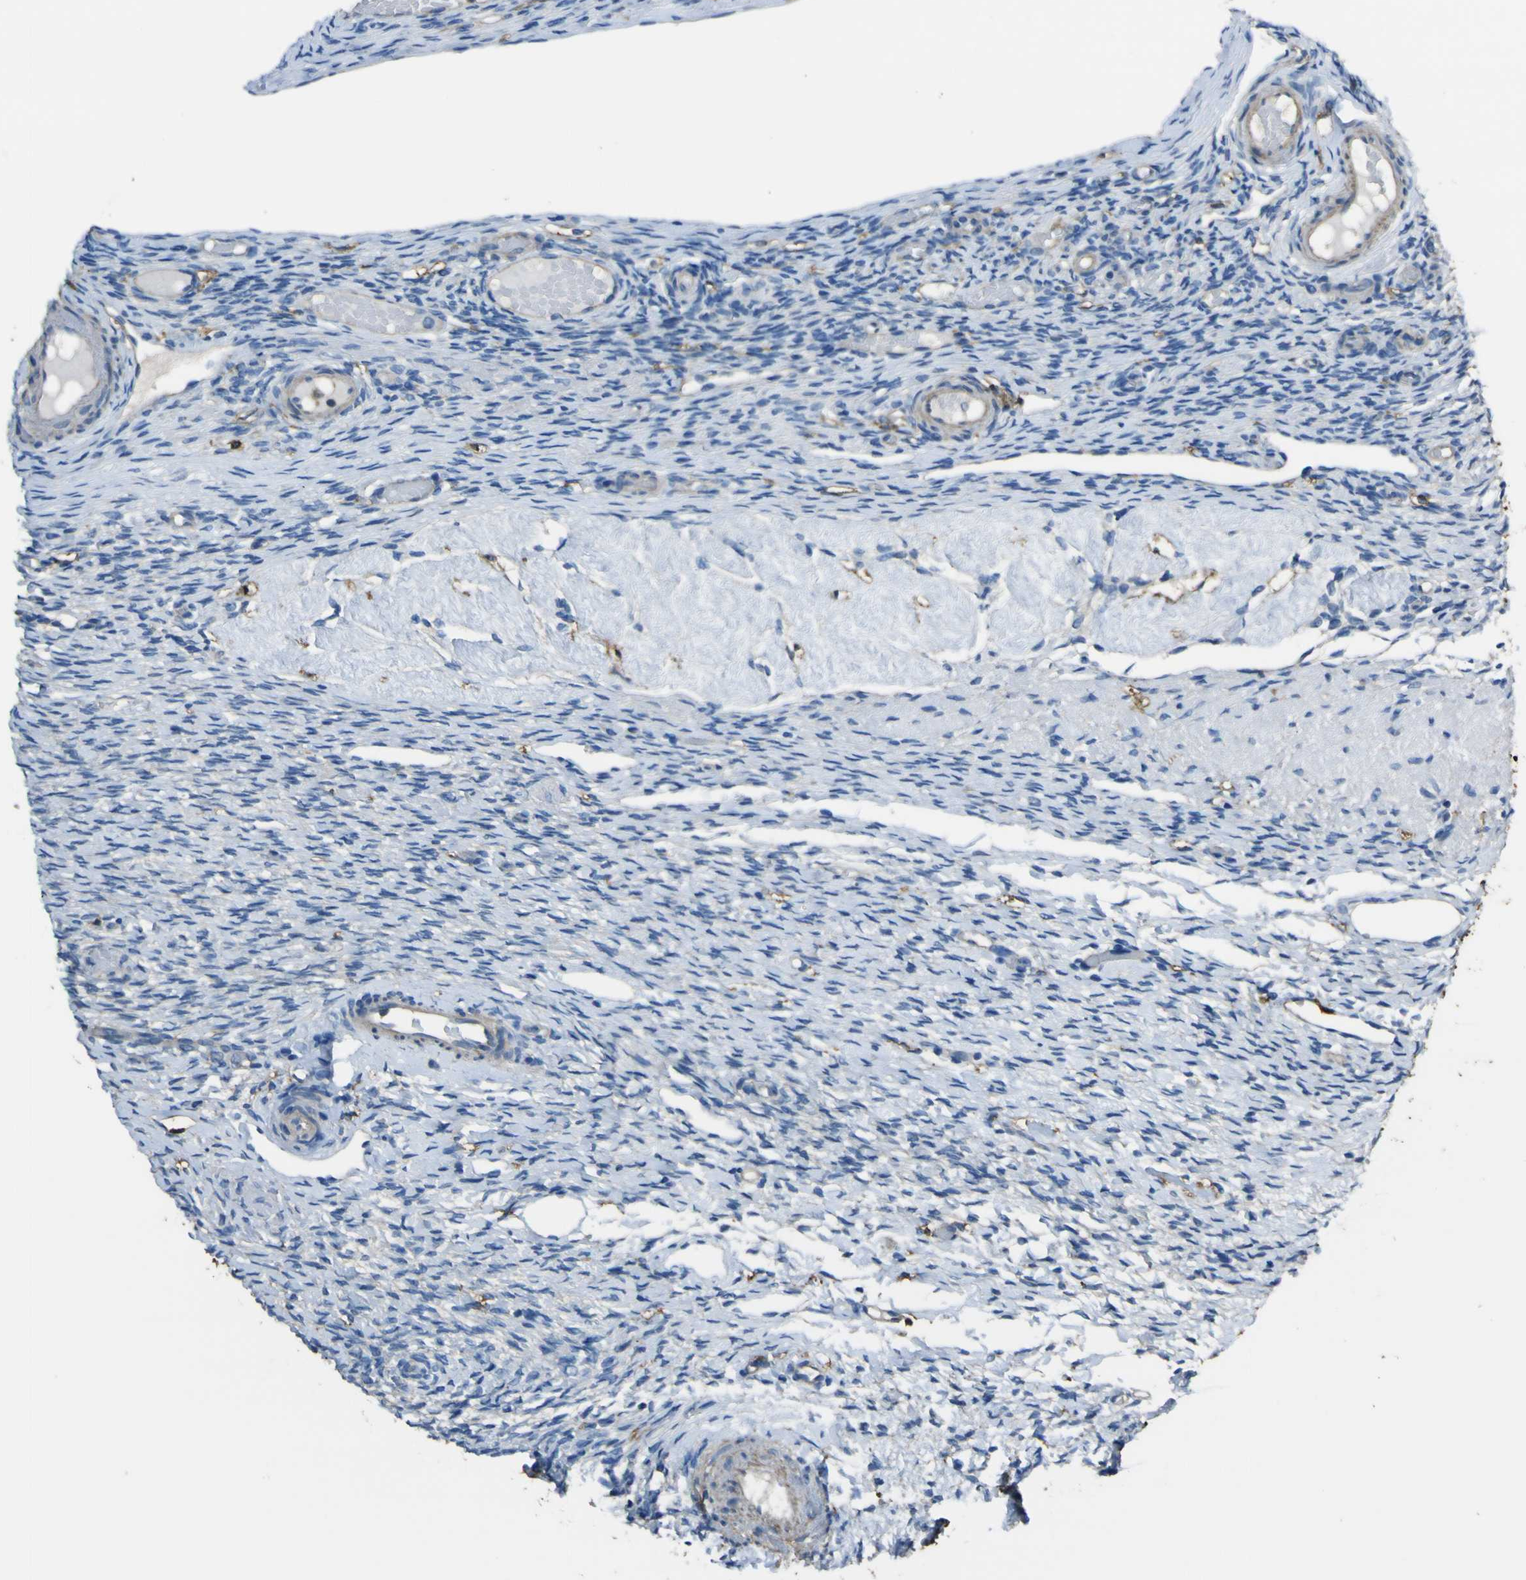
{"staining": {"intensity": "negative", "quantity": "none", "location": "none"}, "tissue": "ovary", "cell_type": "Ovarian stroma cells", "image_type": "normal", "snomed": [{"axis": "morphology", "description": "Normal tissue, NOS"}, {"axis": "topography", "description": "Ovary"}], "caption": "A high-resolution micrograph shows IHC staining of unremarkable ovary, which shows no significant staining in ovarian stroma cells.", "gene": "LAIR1", "patient": {"sex": "female", "age": 60}}